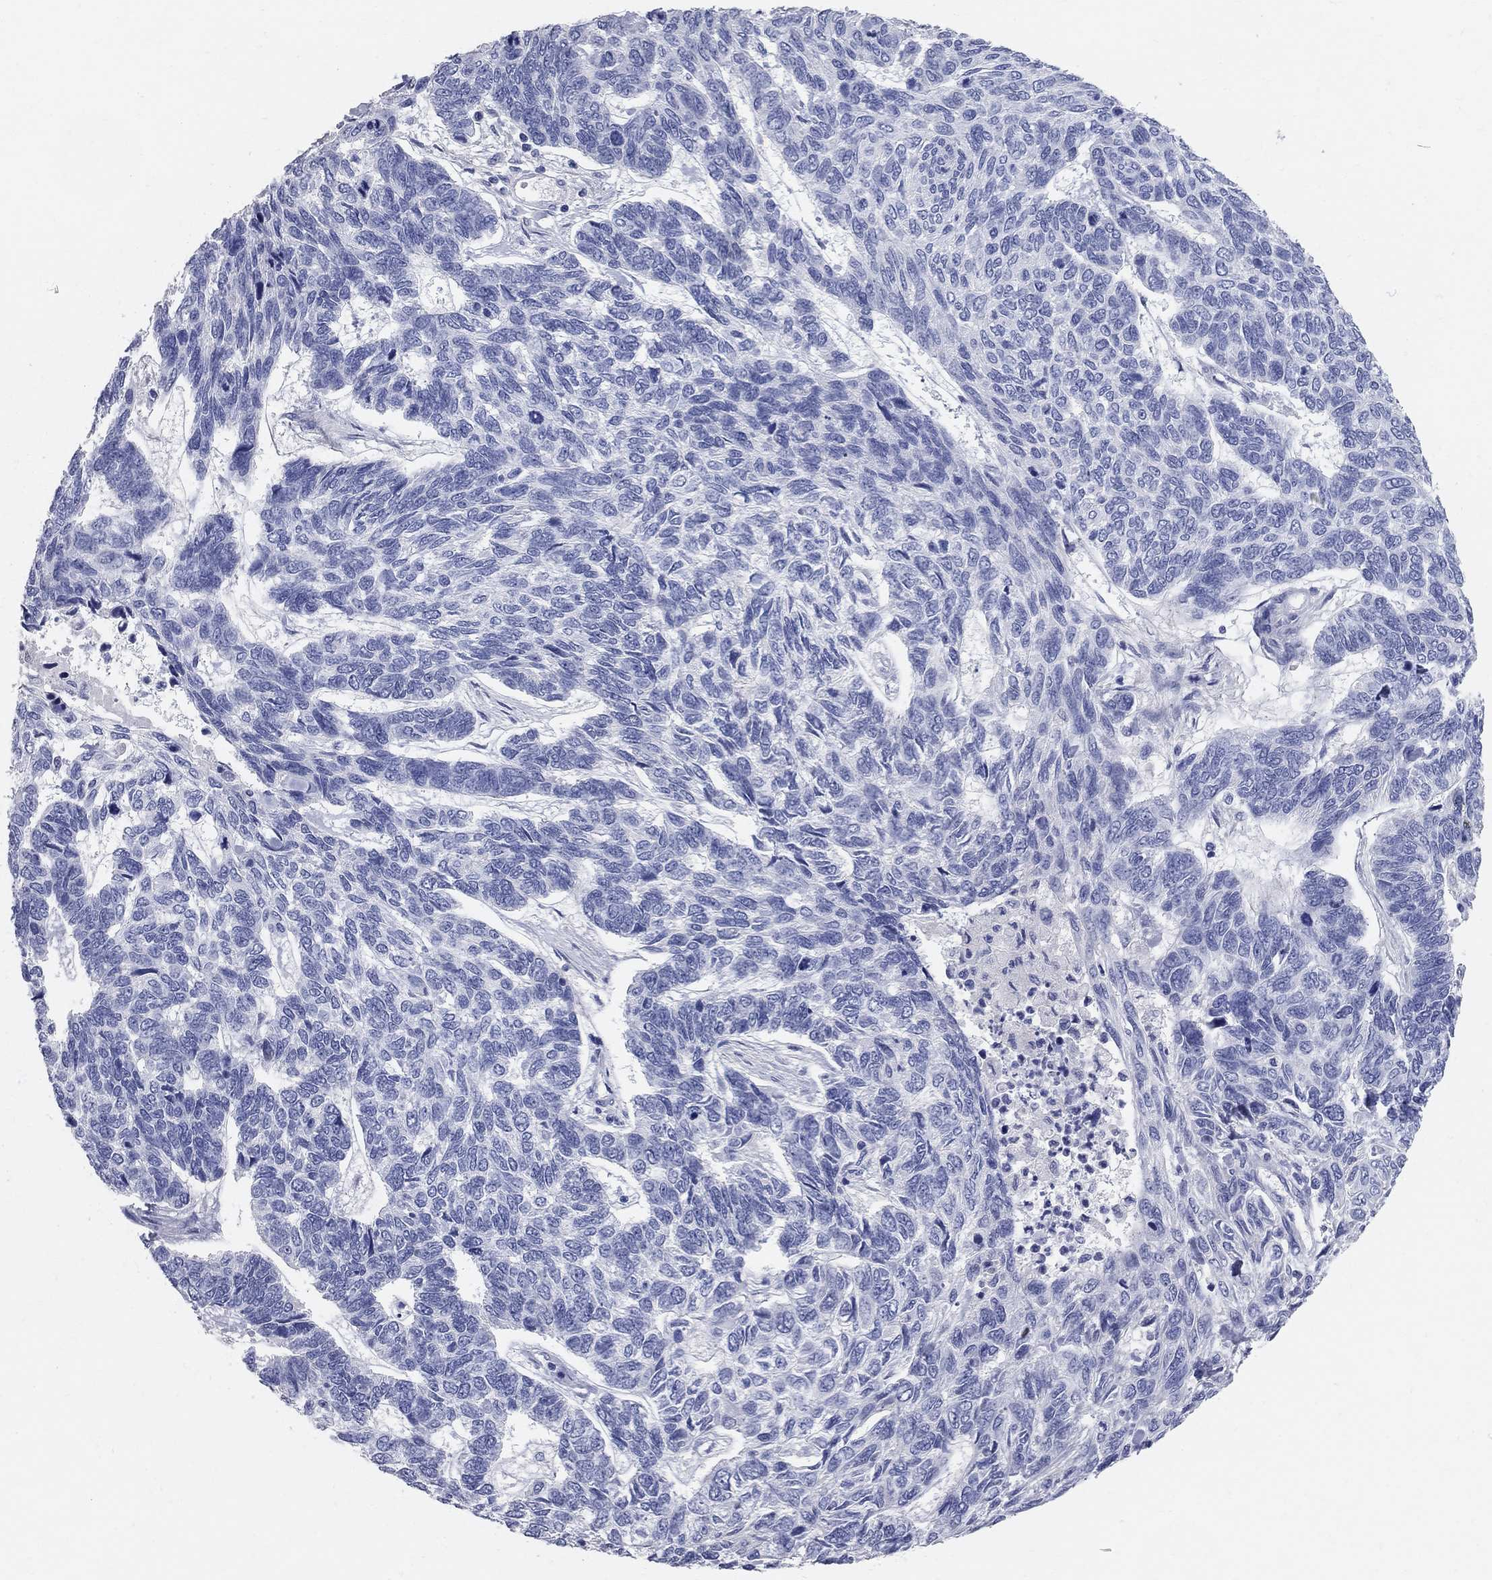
{"staining": {"intensity": "negative", "quantity": "none", "location": "none"}, "tissue": "skin cancer", "cell_type": "Tumor cells", "image_type": "cancer", "snomed": [{"axis": "morphology", "description": "Basal cell carcinoma"}, {"axis": "topography", "description": "Skin"}], "caption": "High magnification brightfield microscopy of basal cell carcinoma (skin) stained with DAB (brown) and counterstained with hematoxylin (blue): tumor cells show no significant staining. (DAB (3,3'-diaminobenzidine) IHC, high magnification).", "gene": "AOX1", "patient": {"sex": "female", "age": 65}}